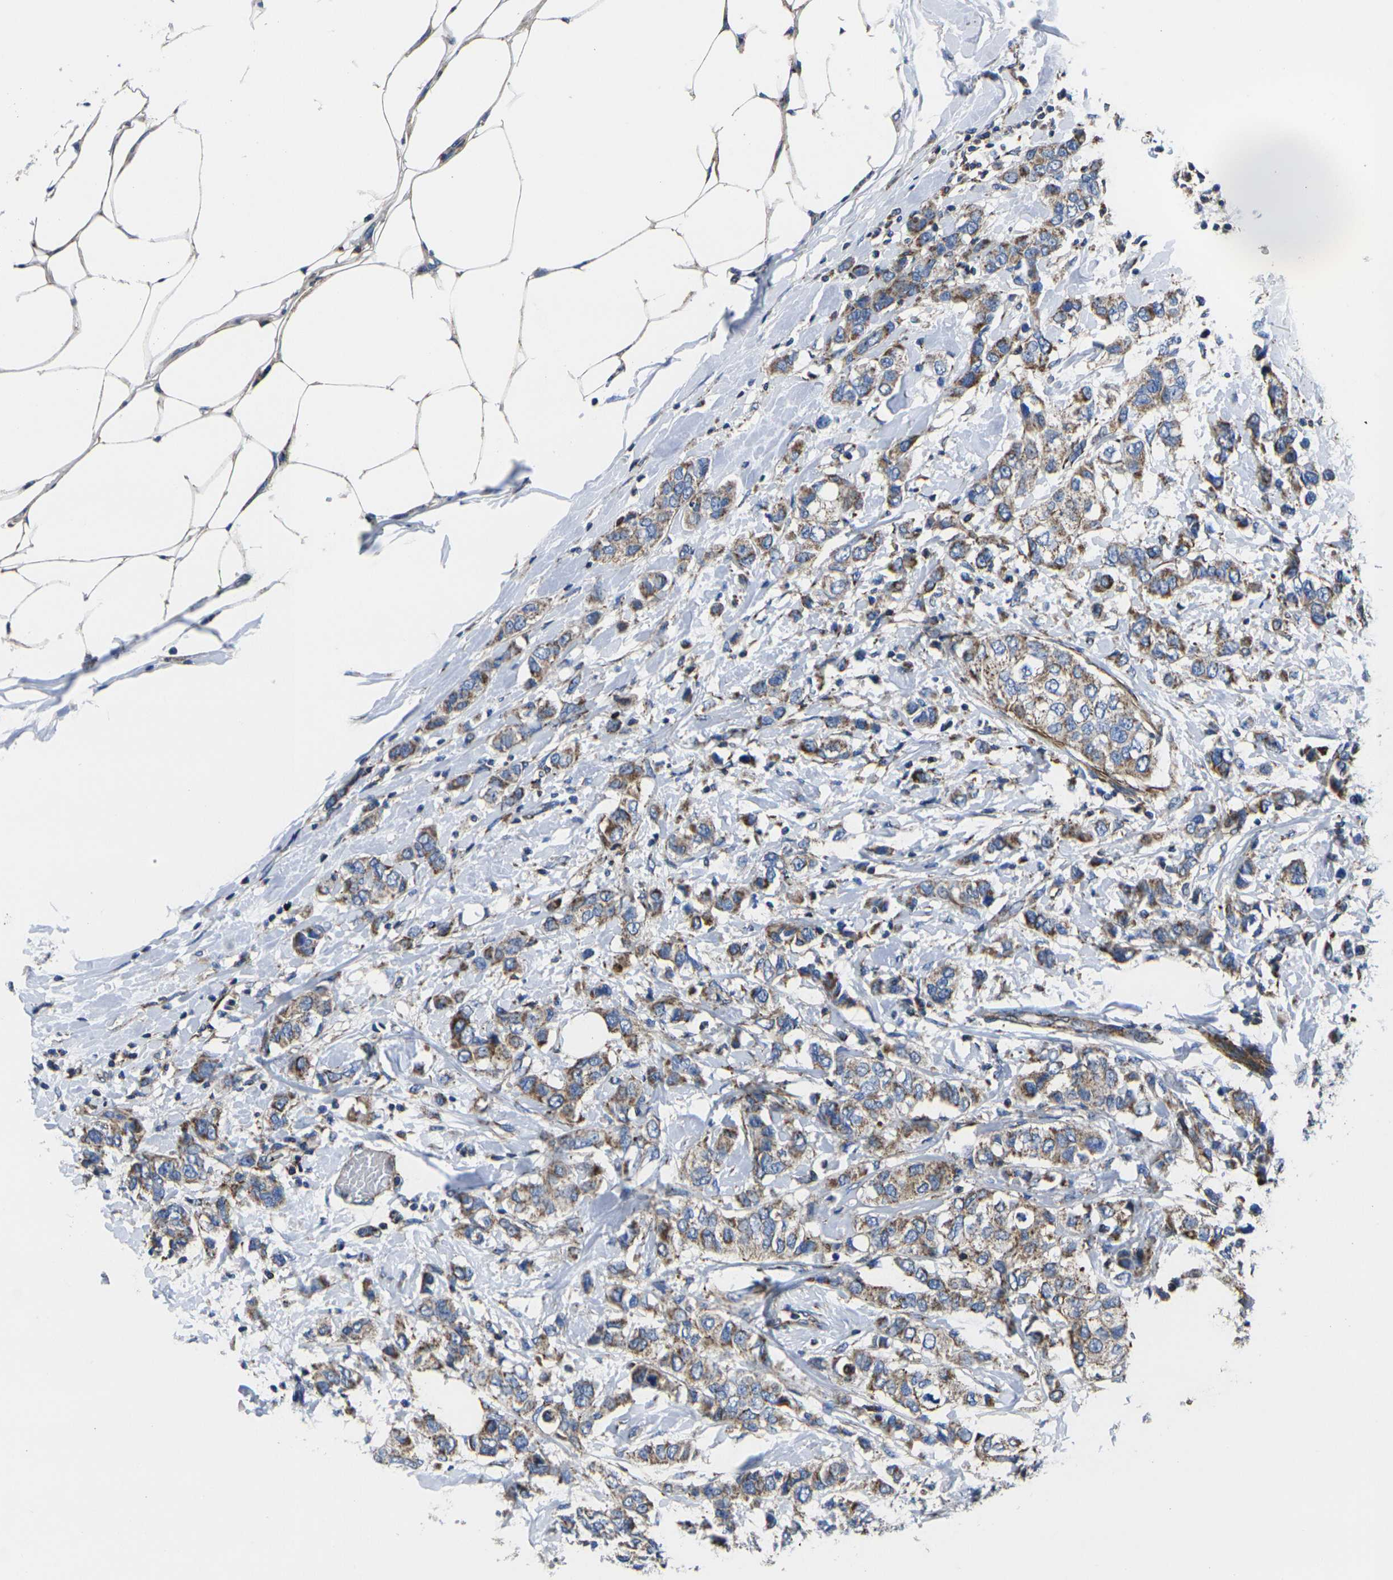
{"staining": {"intensity": "moderate", "quantity": ">75%", "location": "cytoplasmic/membranous"}, "tissue": "breast cancer", "cell_type": "Tumor cells", "image_type": "cancer", "snomed": [{"axis": "morphology", "description": "Duct carcinoma"}, {"axis": "topography", "description": "Breast"}], "caption": "Breast cancer stained for a protein reveals moderate cytoplasmic/membranous positivity in tumor cells. Nuclei are stained in blue.", "gene": "GPR4", "patient": {"sex": "female", "age": 50}}